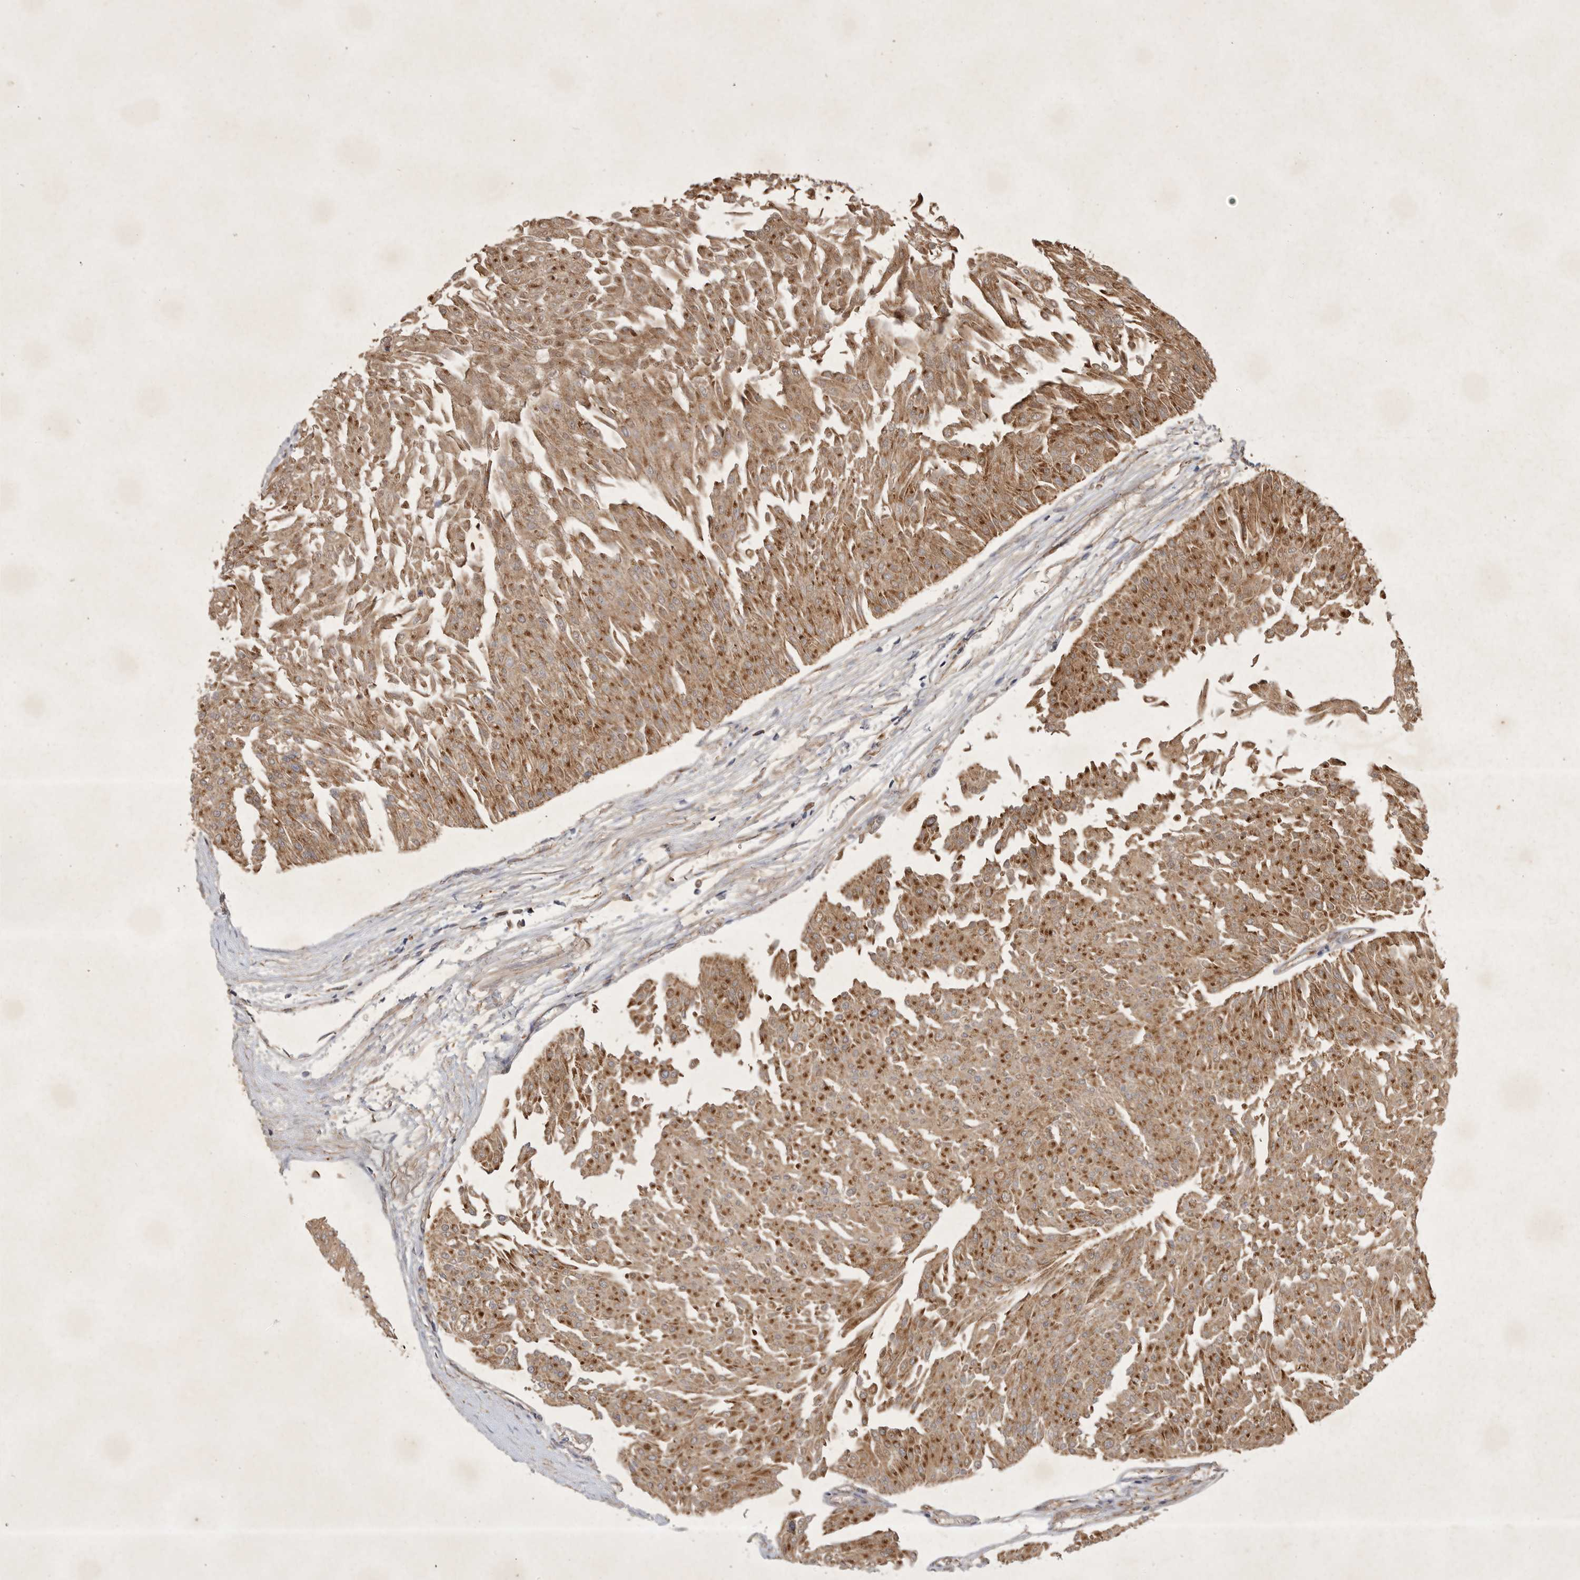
{"staining": {"intensity": "moderate", "quantity": ">75%", "location": "cytoplasmic/membranous"}, "tissue": "urothelial cancer", "cell_type": "Tumor cells", "image_type": "cancer", "snomed": [{"axis": "morphology", "description": "Urothelial carcinoma, Low grade"}, {"axis": "topography", "description": "Urinary bladder"}], "caption": "Tumor cells exhibit medium levels of moderate cytoplasmic/membranous expression in about >75% of cells in human low-grade urothelial carcinoma.", "gene": "MRPL41", "patient": {"sex": "male", "age": 67}}